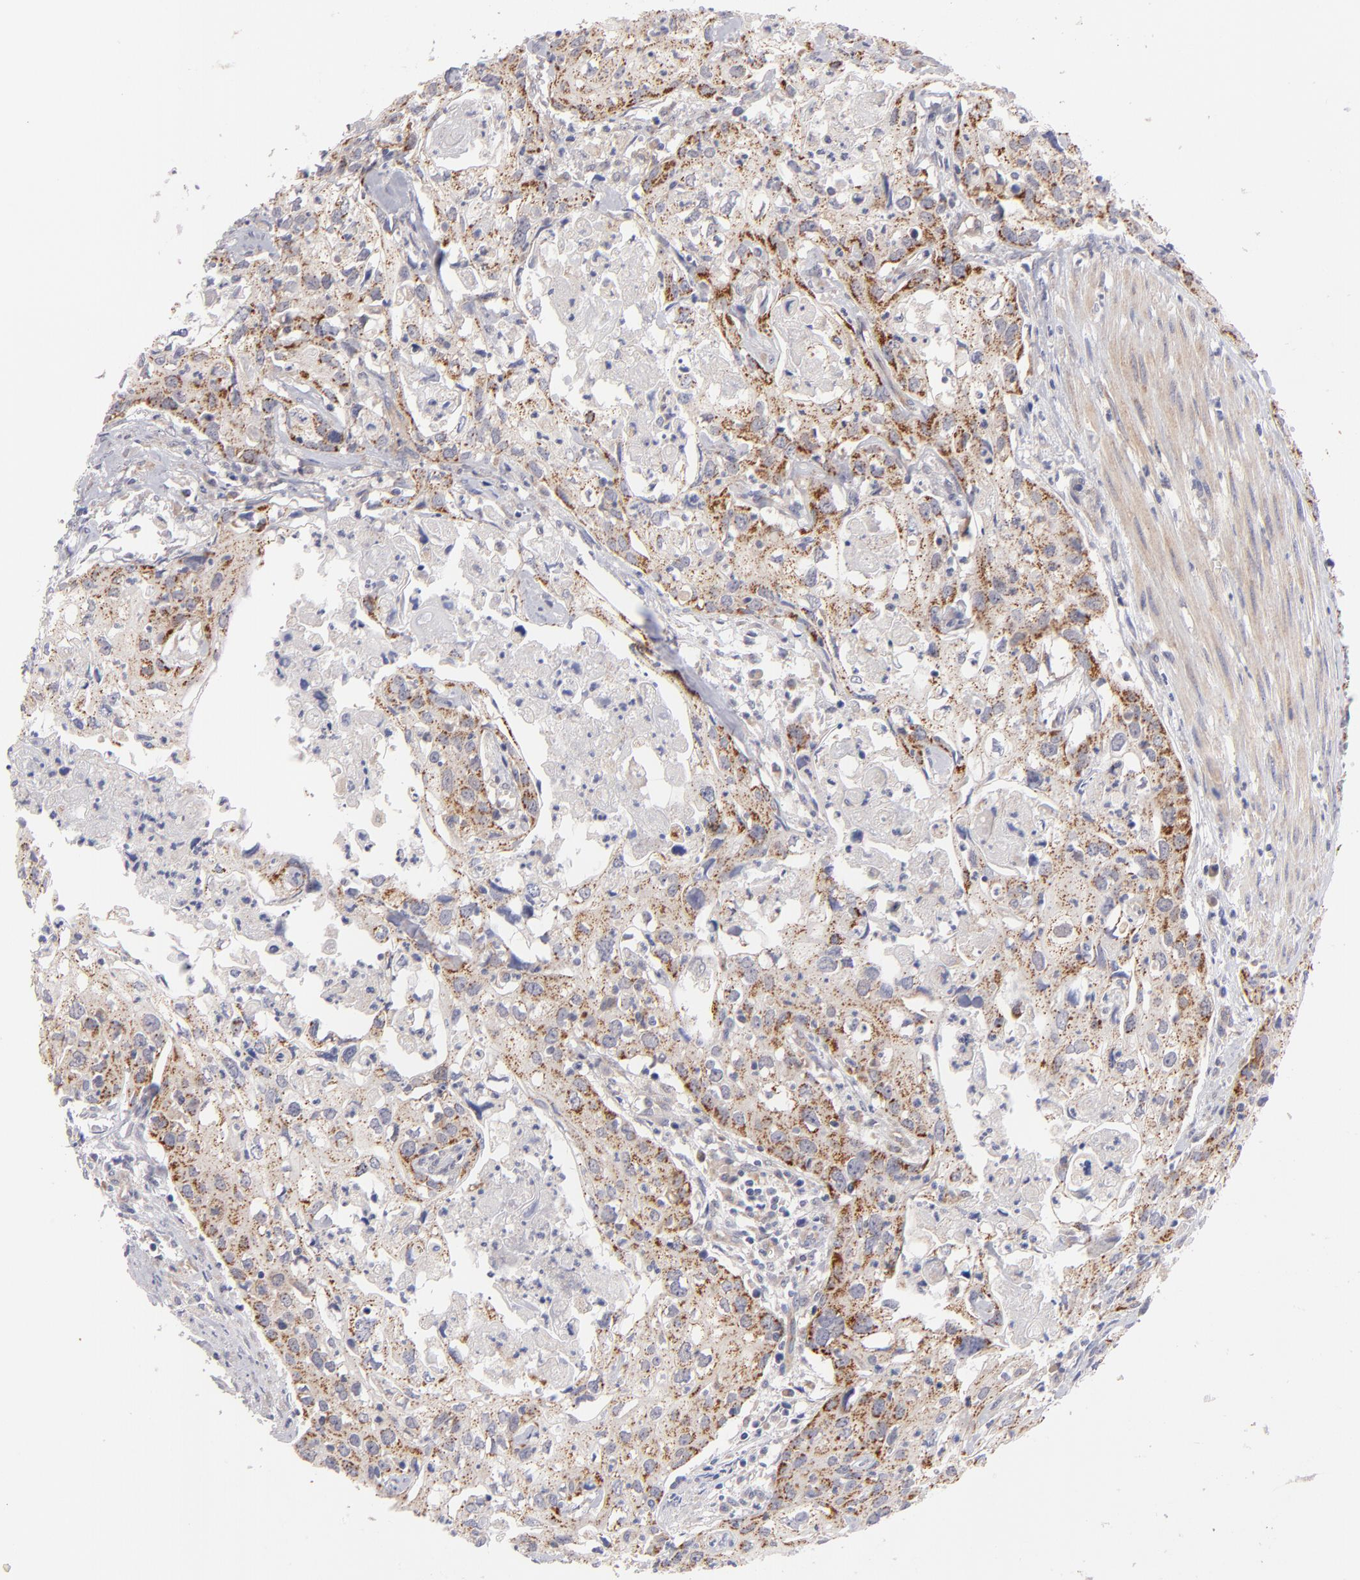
{"staining": {"intensity": "moderate", "quantity": ">75%", "location": "cytoplasmic/membranous"}, "tissue": "urothelial cancer", "cell_type": "Tumor cells", "image_type": "cancer", "snomed": [{"axis": "morphology", "description": "Urothelial carcinoma, High grade"}, {"axis": "topography", "description": "Urinary bladder"}], "caption": "This histopathology image reveals IHC staining of human urothelial cancer, with medium moderate cytoplasmic/membranous expression in approximately >75% of tumor cells.", "gene": "HCCS", "patient": {"sex": "male", "age": 54}}